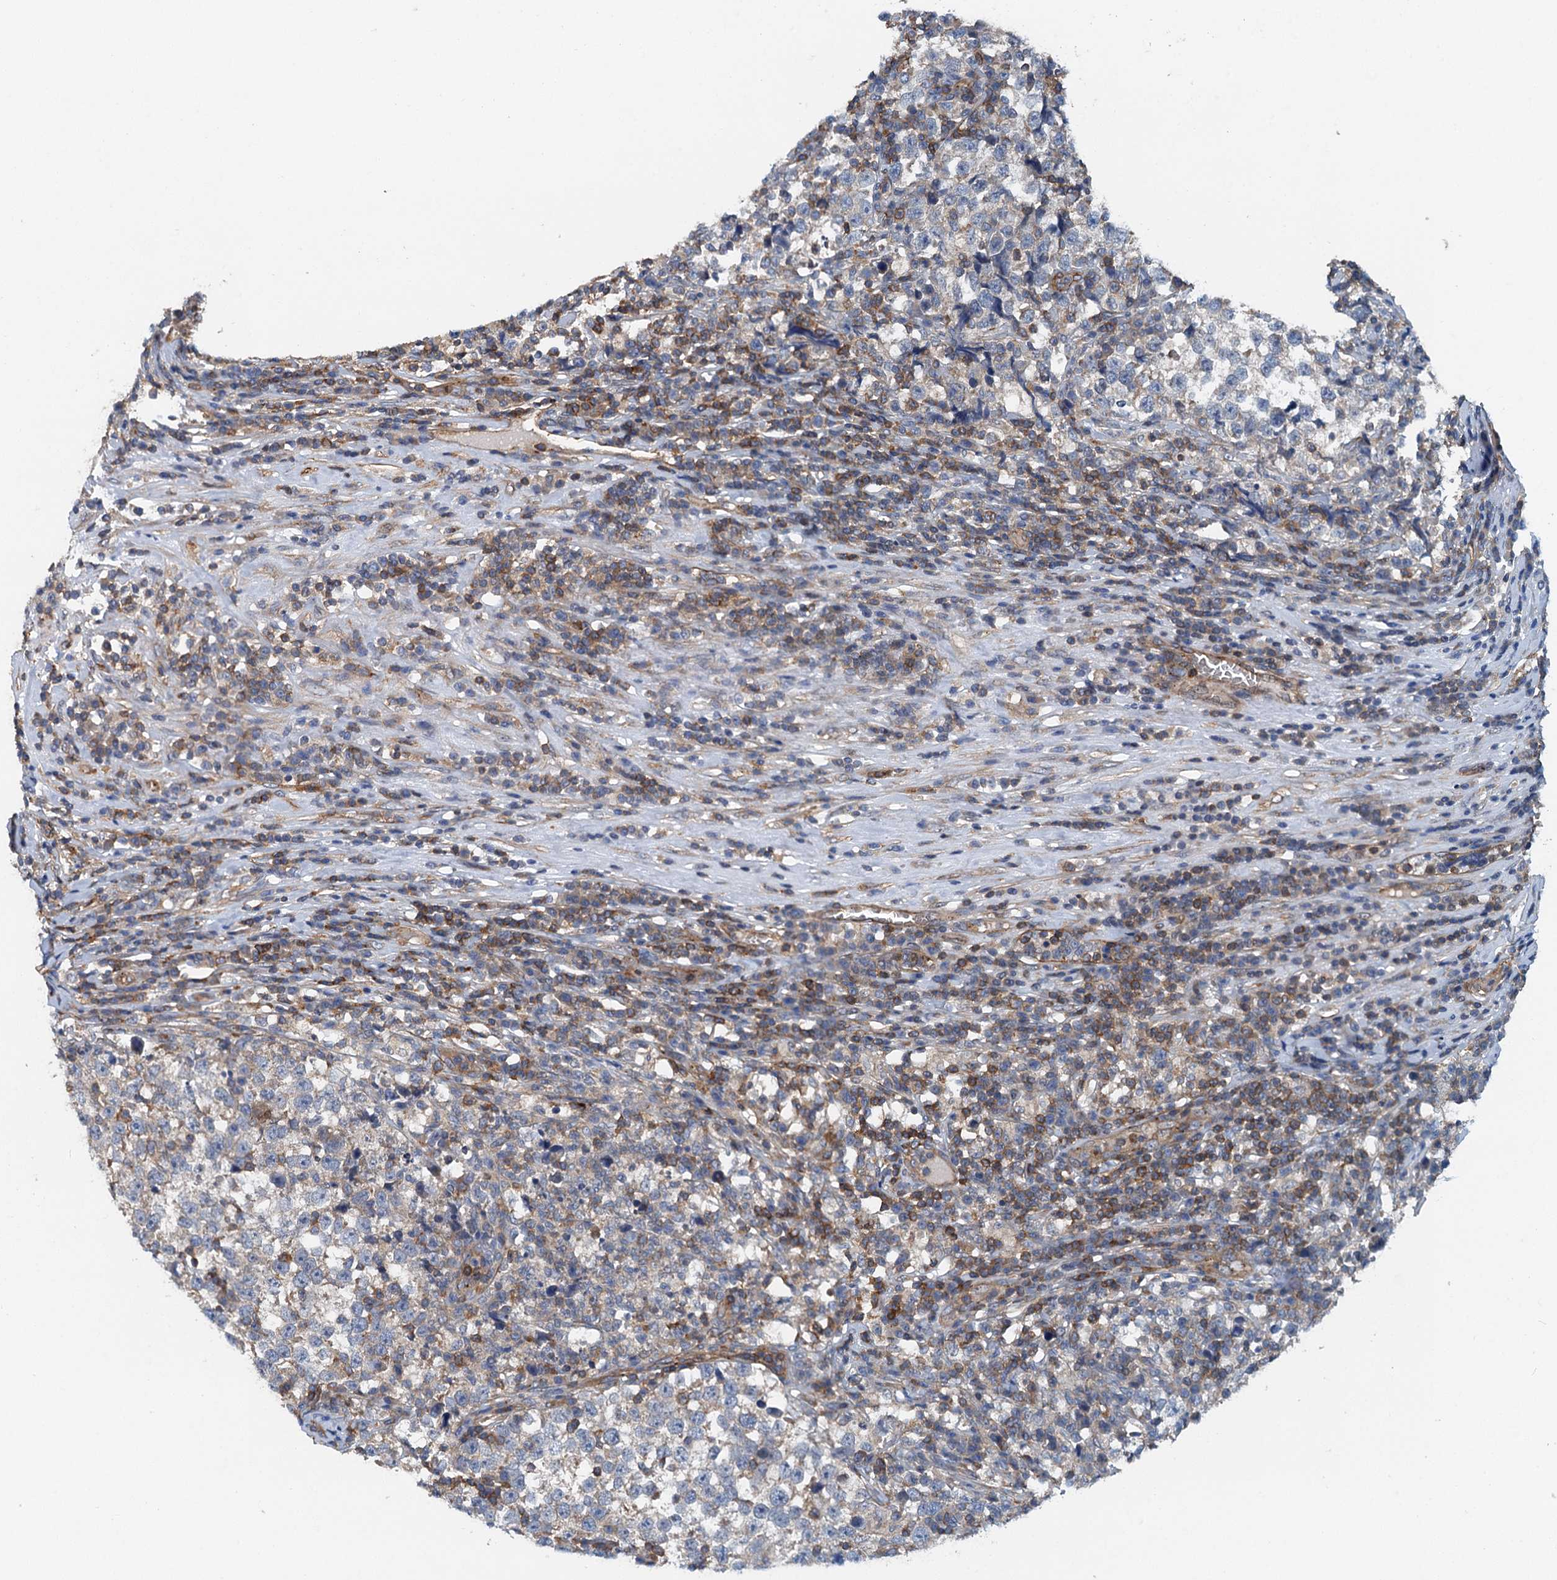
{"staining": {"intensity": "weak", "quantity": "<25%", "location": "cytoplasmic/membranous"}, "tissue": "testis cancer", "cell_type": "Tumor cells", "image_type": "cancer", "snomed": [{"axis": "morphology", "description": "Normal tissue, NOS"}, {"axis": "morphology", "description": "Seminoma, NOS"}, {"axis": "topography", "description": "Testis"}], "caption": "Protein analysis of testis cancer shows no significant positivity in tumor cells. (Brightfield microscopy of DAB immunohistochemistry at high magnification).", "gene": "ROGDI", "patient": {"sex": "male", "age": 43}}